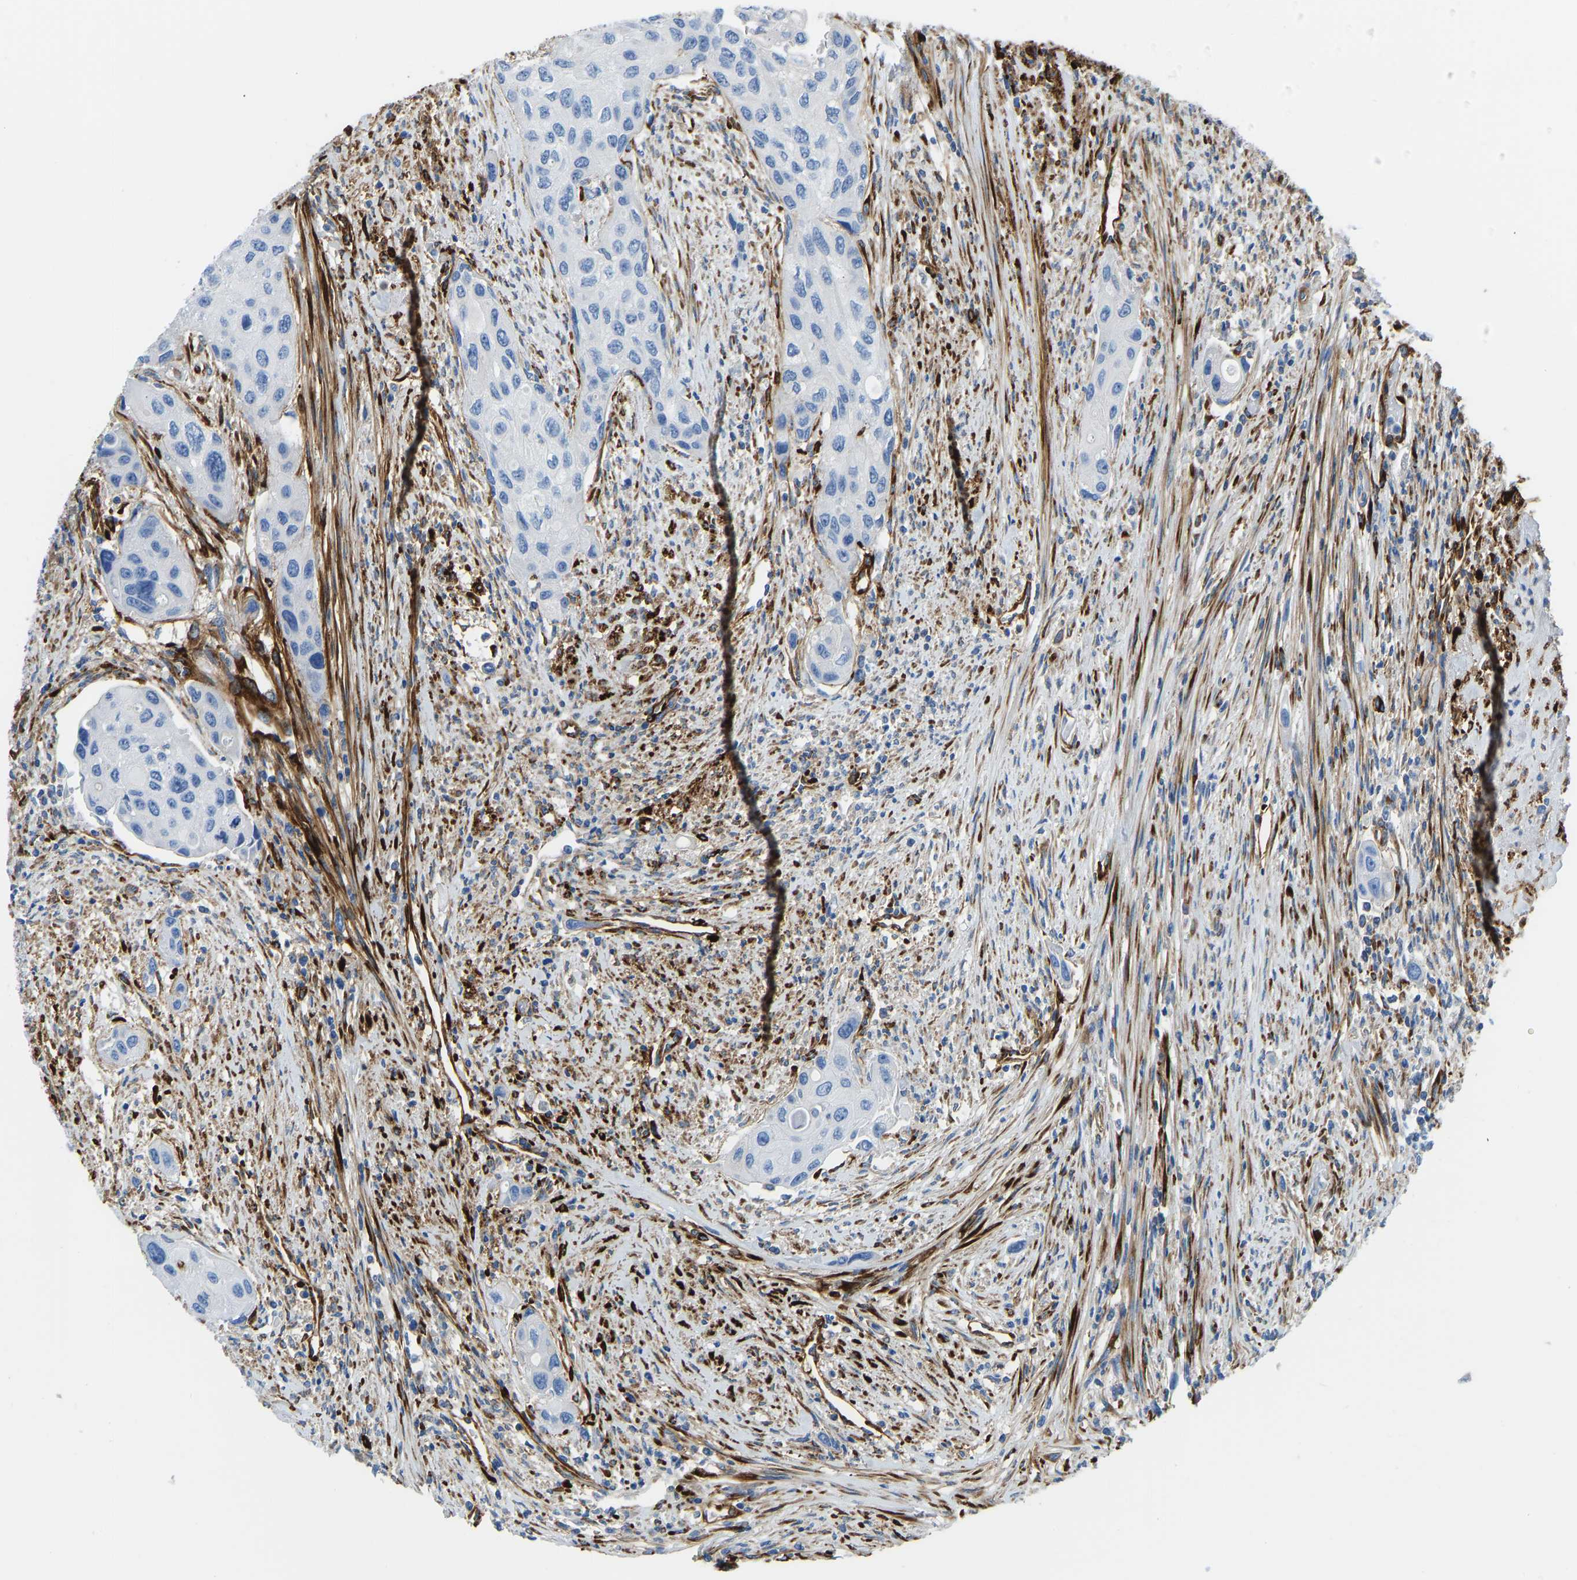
{"staining": {"intensity": "negative", "quantity": "none", "location": "none"}, "tissue": "urothelial cancer", "cell_type": "Tumor cells", "image_type": "cancer", "snomed": [{"axis": "morphology", "description": "Urothelial carcinoma, High grade"}, {"axis": "topography", "description": "Urinary bladder"}], "caption": "Immunohistochemistry (IHC) photomicrograph of neoplastic tissue: high-grade urothelial carcinoma stained with DAB (3,3'-diaminobenzidine) displays no significant protein staining in tumor cells.", "gene": "COL15A1", "patient": {"sex": "female", "age": 56}}